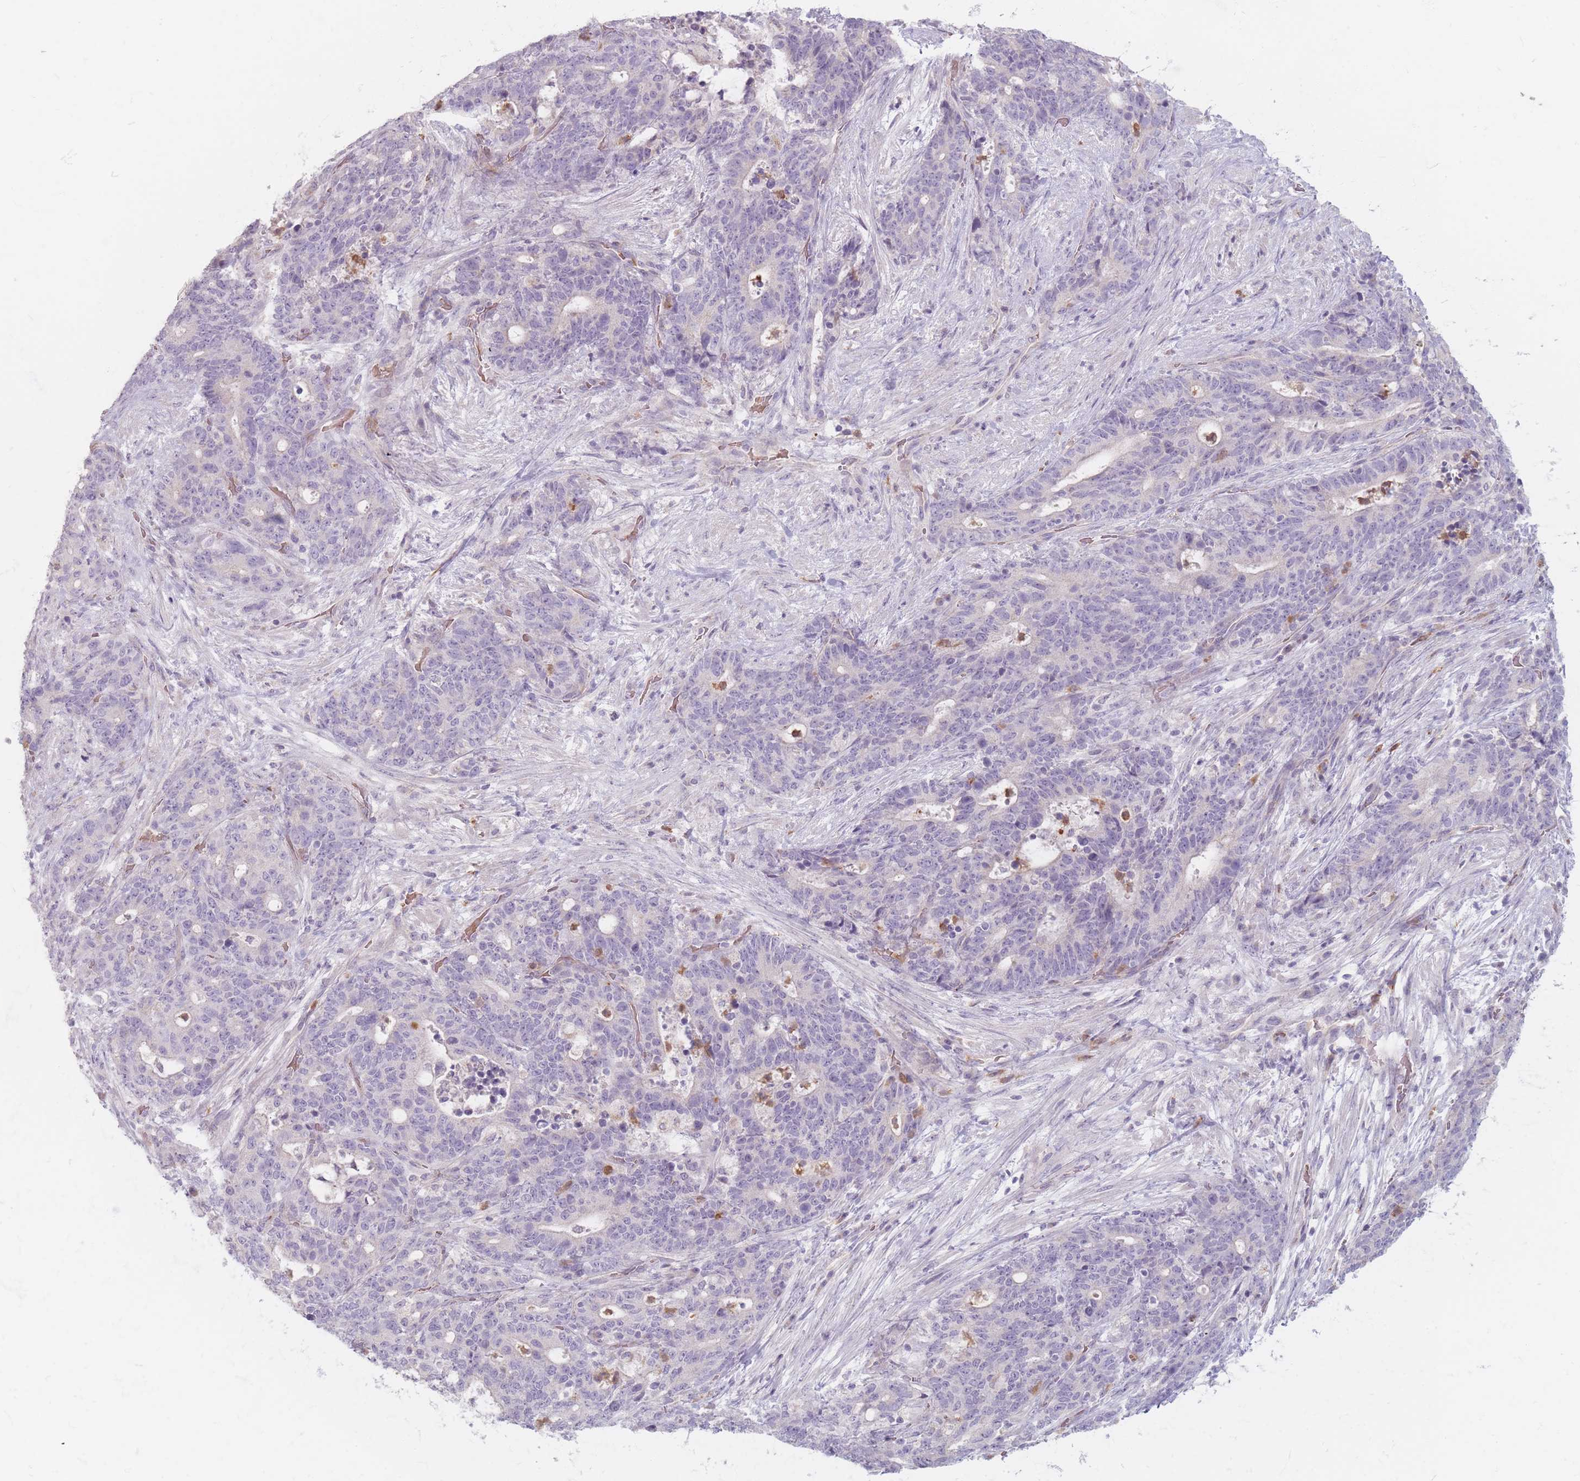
{"staining": {"intensity": "negative", "quantity": "none", "location": "none"}, "tissue": "stomach cancer", "cell_type": "Tumor cells", "image_type": "cancer", "snomed": [{"axis": "morphology", "description": "Normal tissue, NOS"}, {"axis": "morphology", "description": "Adenocarcinoma, NOS"}, {"axis": "topography", "description": "Stomach"}], "caption": "Photomicrograph shows no protein positivity in tumor cells of stomach cancer (adenocarcinoma) tissue. The staining was performed using DAB to visualize the protein expression in brown, while the nuclei were stained in blue with hematoxylin (Magnification: 20x).", "gene": "CHCHD7", "patient": {"sex": "female", "age": 64}}